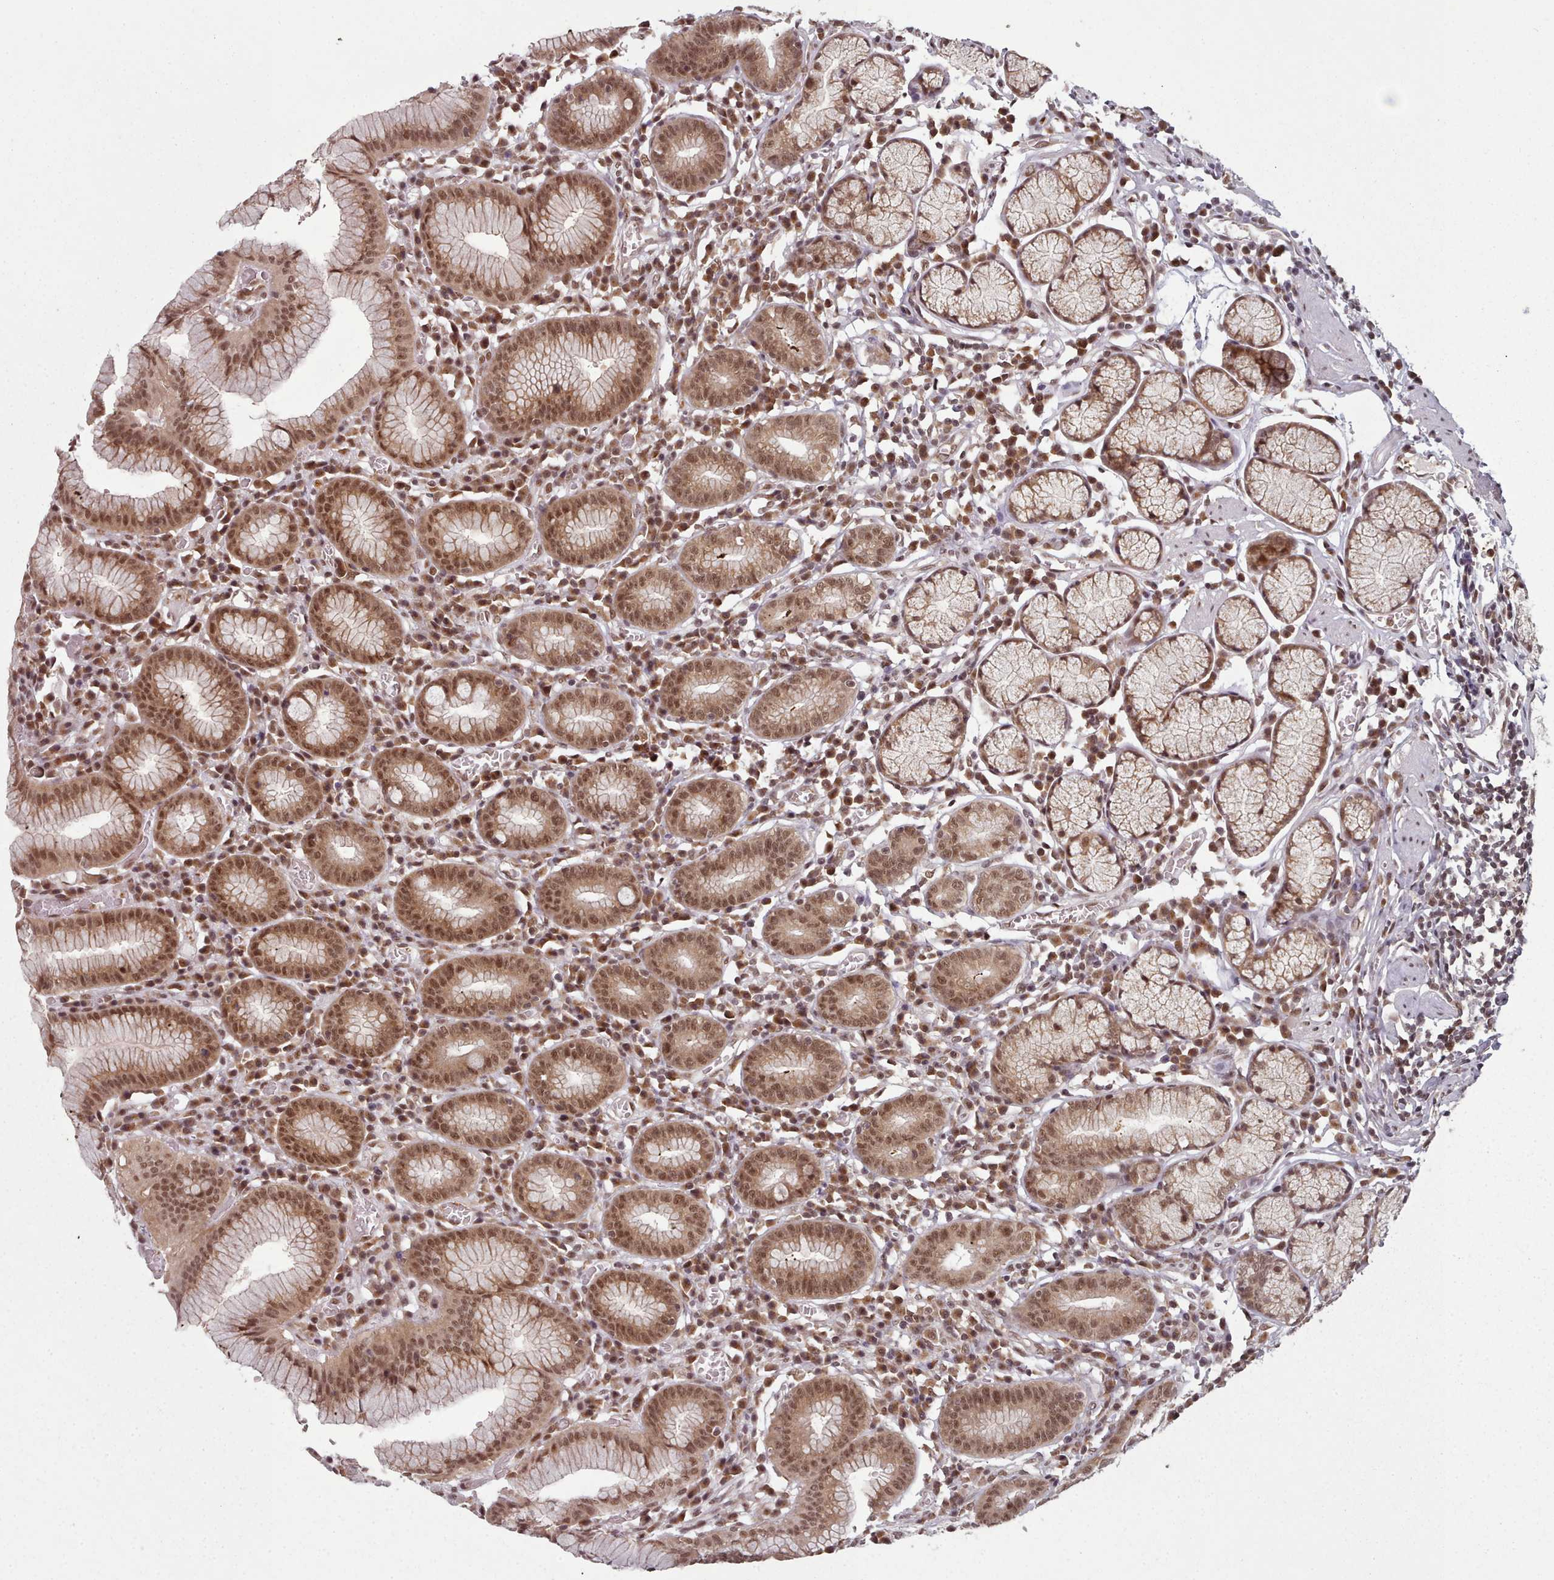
{"staining": {"intensity": "moderate", "quantity": ">75%", "location": "cytoplasmic/membranous,nuclear"}, "tissue": "stomach", "cell_type": "Glandular cells", "image_type": "normal", "snomed": [{"axis": "morphology", "description": "Normal tissue, NOS"}, {"axis": "topography", "description": "Stomach"}], "caption": "DAB (3,3'-diaminobenzidine) immunohistochemical staining of benign human stomach displays moderate cytoplasmic/membranous,nuclear protein positivity in approximately >75% of glandular cells. Immunohistochemistry stains the protein of interest in brown and the nuclei are stained blue.", "gene": "DHX8", "patient": {"sex": "male", "age": 55}}